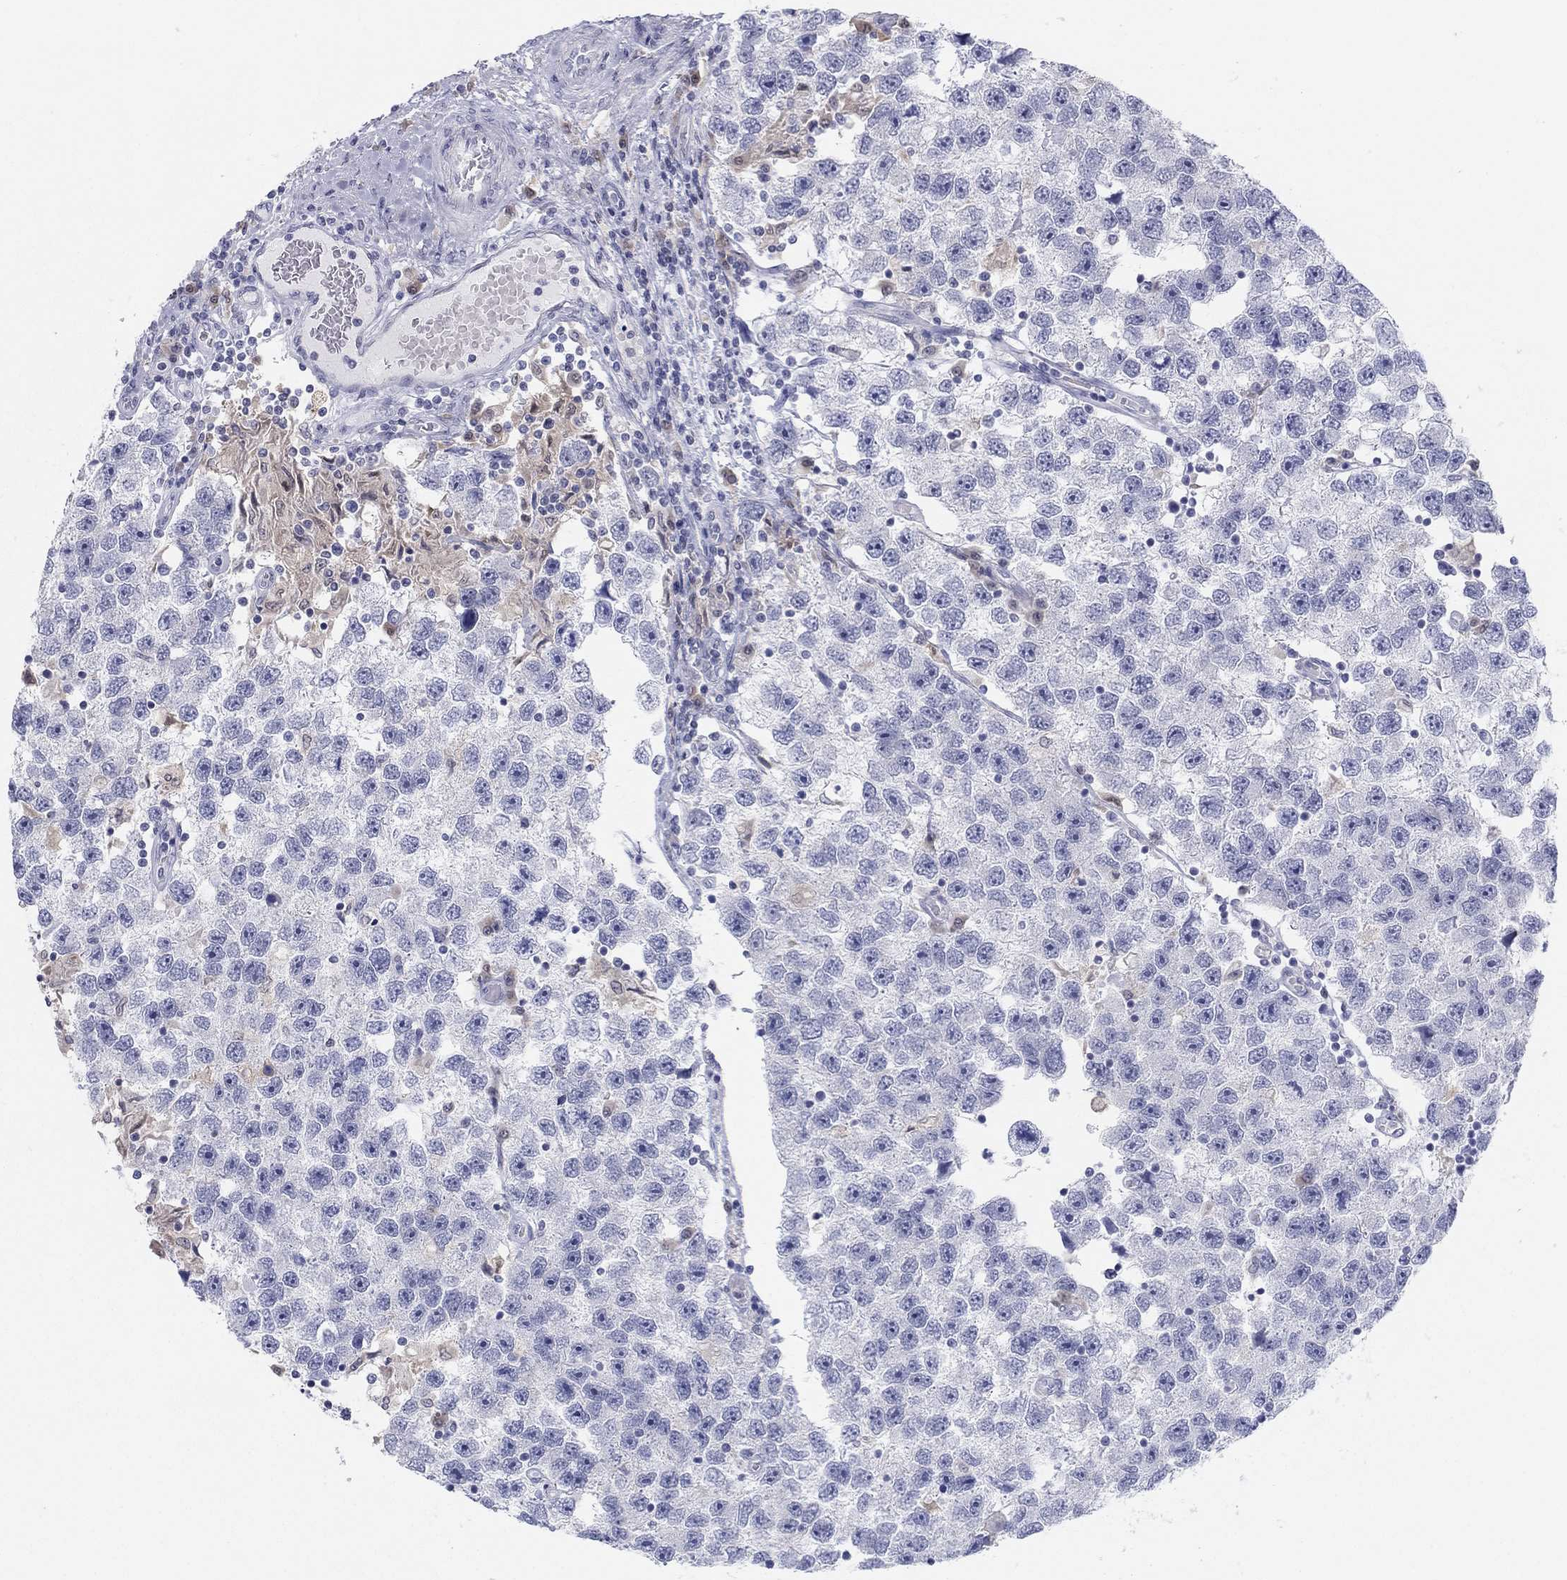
{"staining": {"intensity": "negative", "quantity": "none", "location": "none"}, "tissue": "testis cancer", "cell_type": "Tumor cells", "image_type": "cancer", "snomed": [{"axis": "morphology", "description": "Seminoma, NOS"}, {"axis": "topography", "description": "Testis"}], "caption": "This is an immunohistochemistry image of human testis seminoma. There is no positivity in tumor cells.", "gene": "PDXK", "patient": {"sex": "male", "age": 26}}